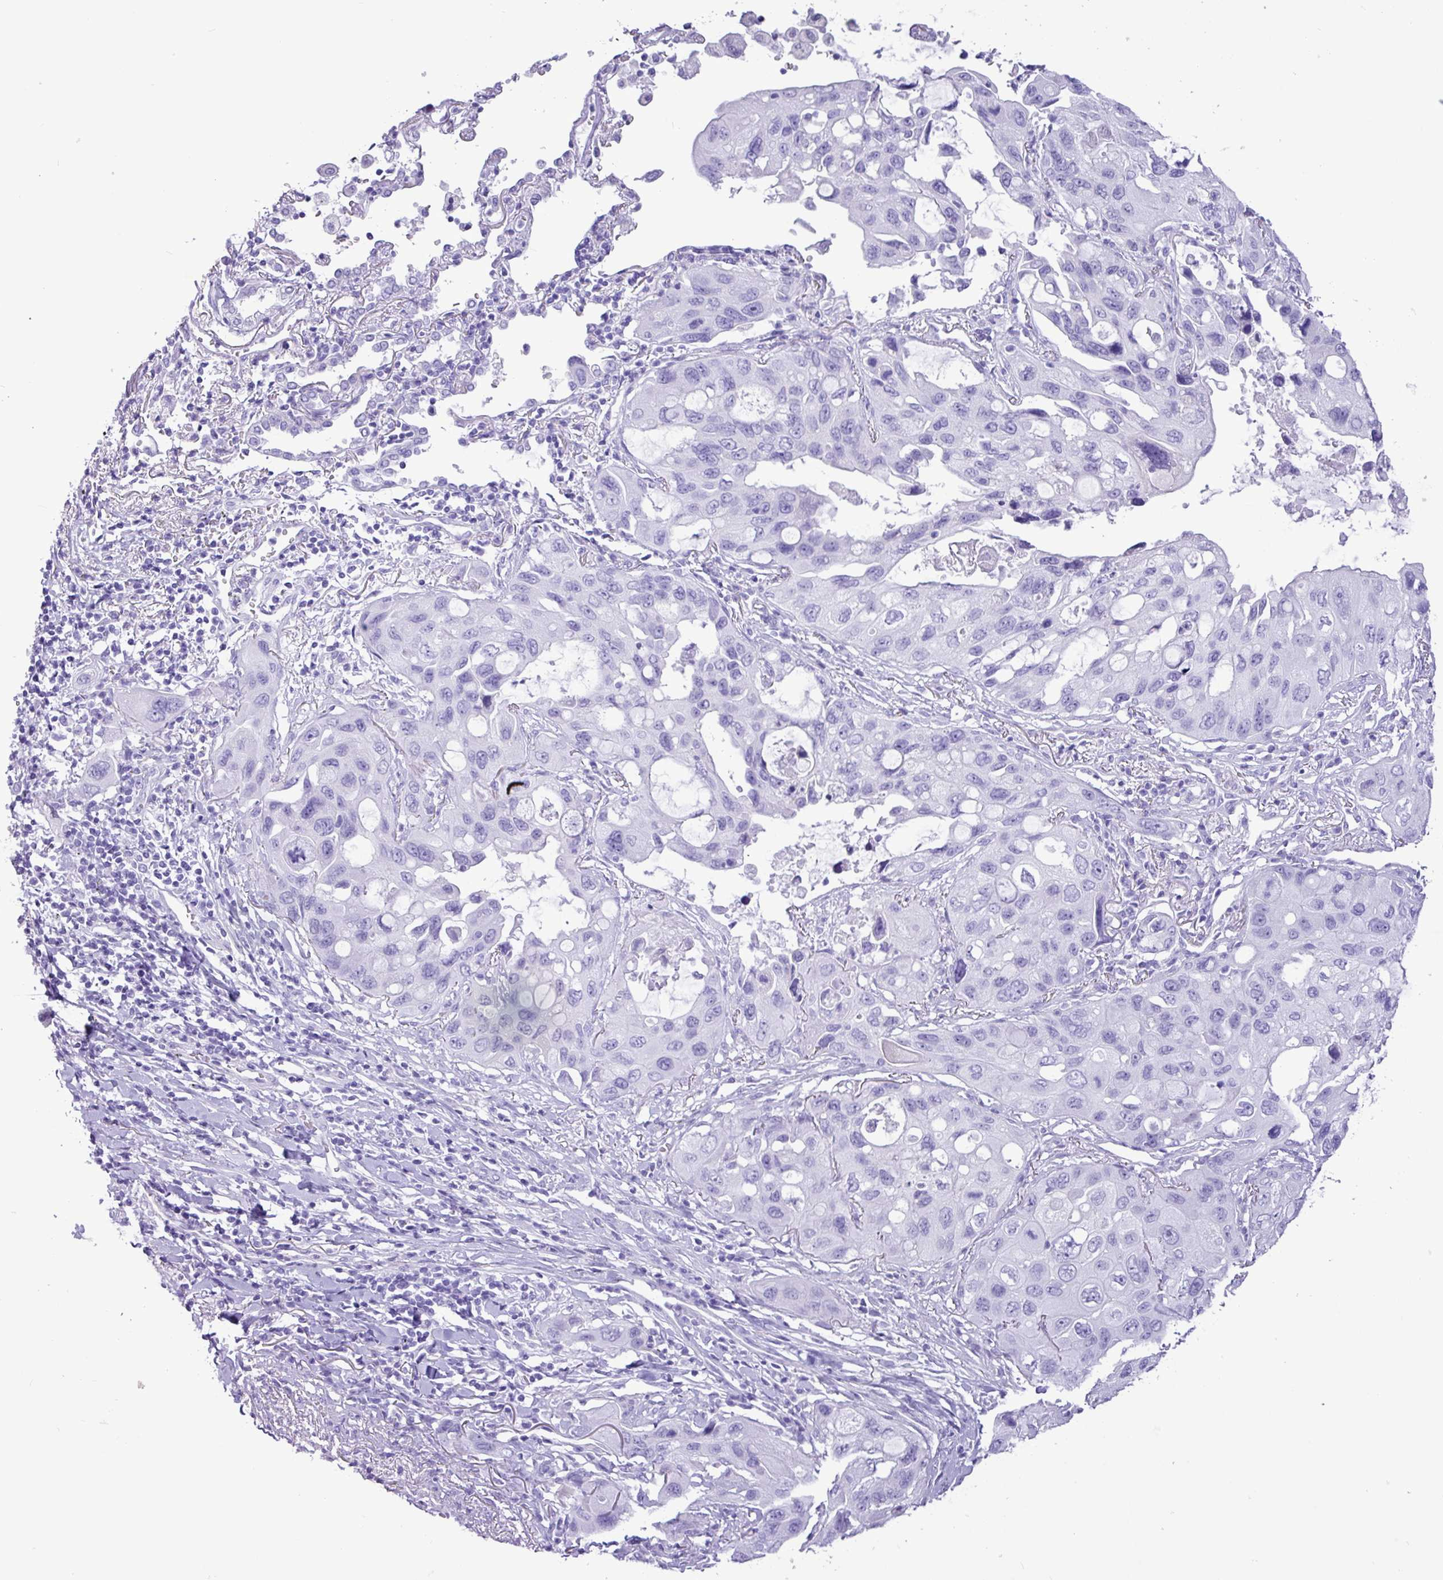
{"staining": {"intensity": "negative", "quantity": "none", "location": "none"}, "tissue": "lung cancer", "cell_type": "Tumor cells", "image_type": "cancer", "snomed": [{"axis": "morphology", "description": "Squamous cell carcinoma, NOS"}, {"axis": "topography", "description": "Lung"}], "caption": "Tumor cells show no significant positivity in lung cancer (squamous cell carcinoma).", "gene": "CKMT2", "patient": {"sex": "female", "age": 73}}